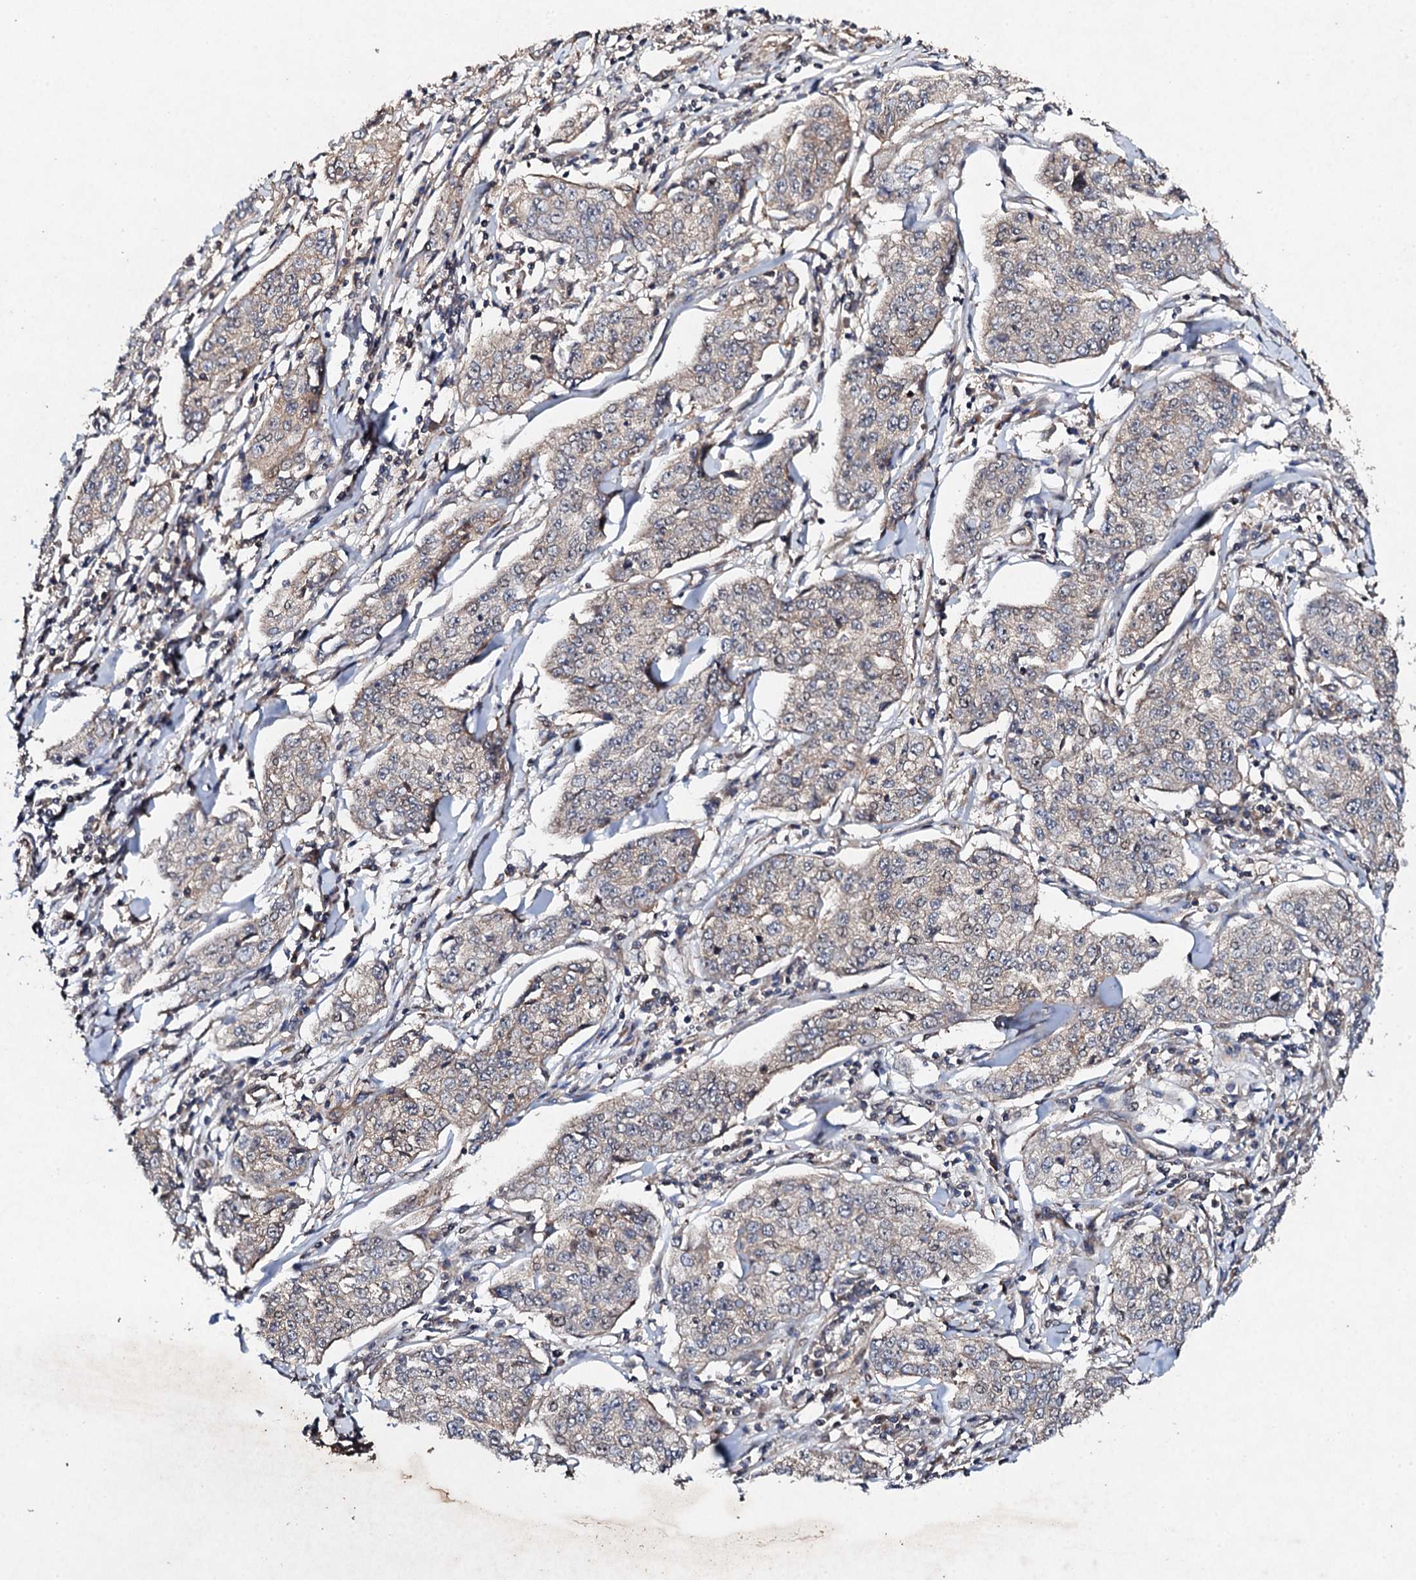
{"staining": {"intensity": "weak", "quantity": "<25%", "location": "cytoplasmic/membranous"}, "tissue": "cervical cancer", "cell_type": "Tumor cells", "image_type": "cancer", "snomed": [{"axis": "morphology", "description": "Squamous cell carcinoma, NOS"}, {"axis": "topography", "description": "Cervix"}], "caption": "Immunohistochemistry (IHC) image of neoplastic tissue: human cervical cancer stained with DAB shows no significant protein expression in tumor cells.", "gene": "MOCOS", "patient": {"sex": "female", "age": 35}}